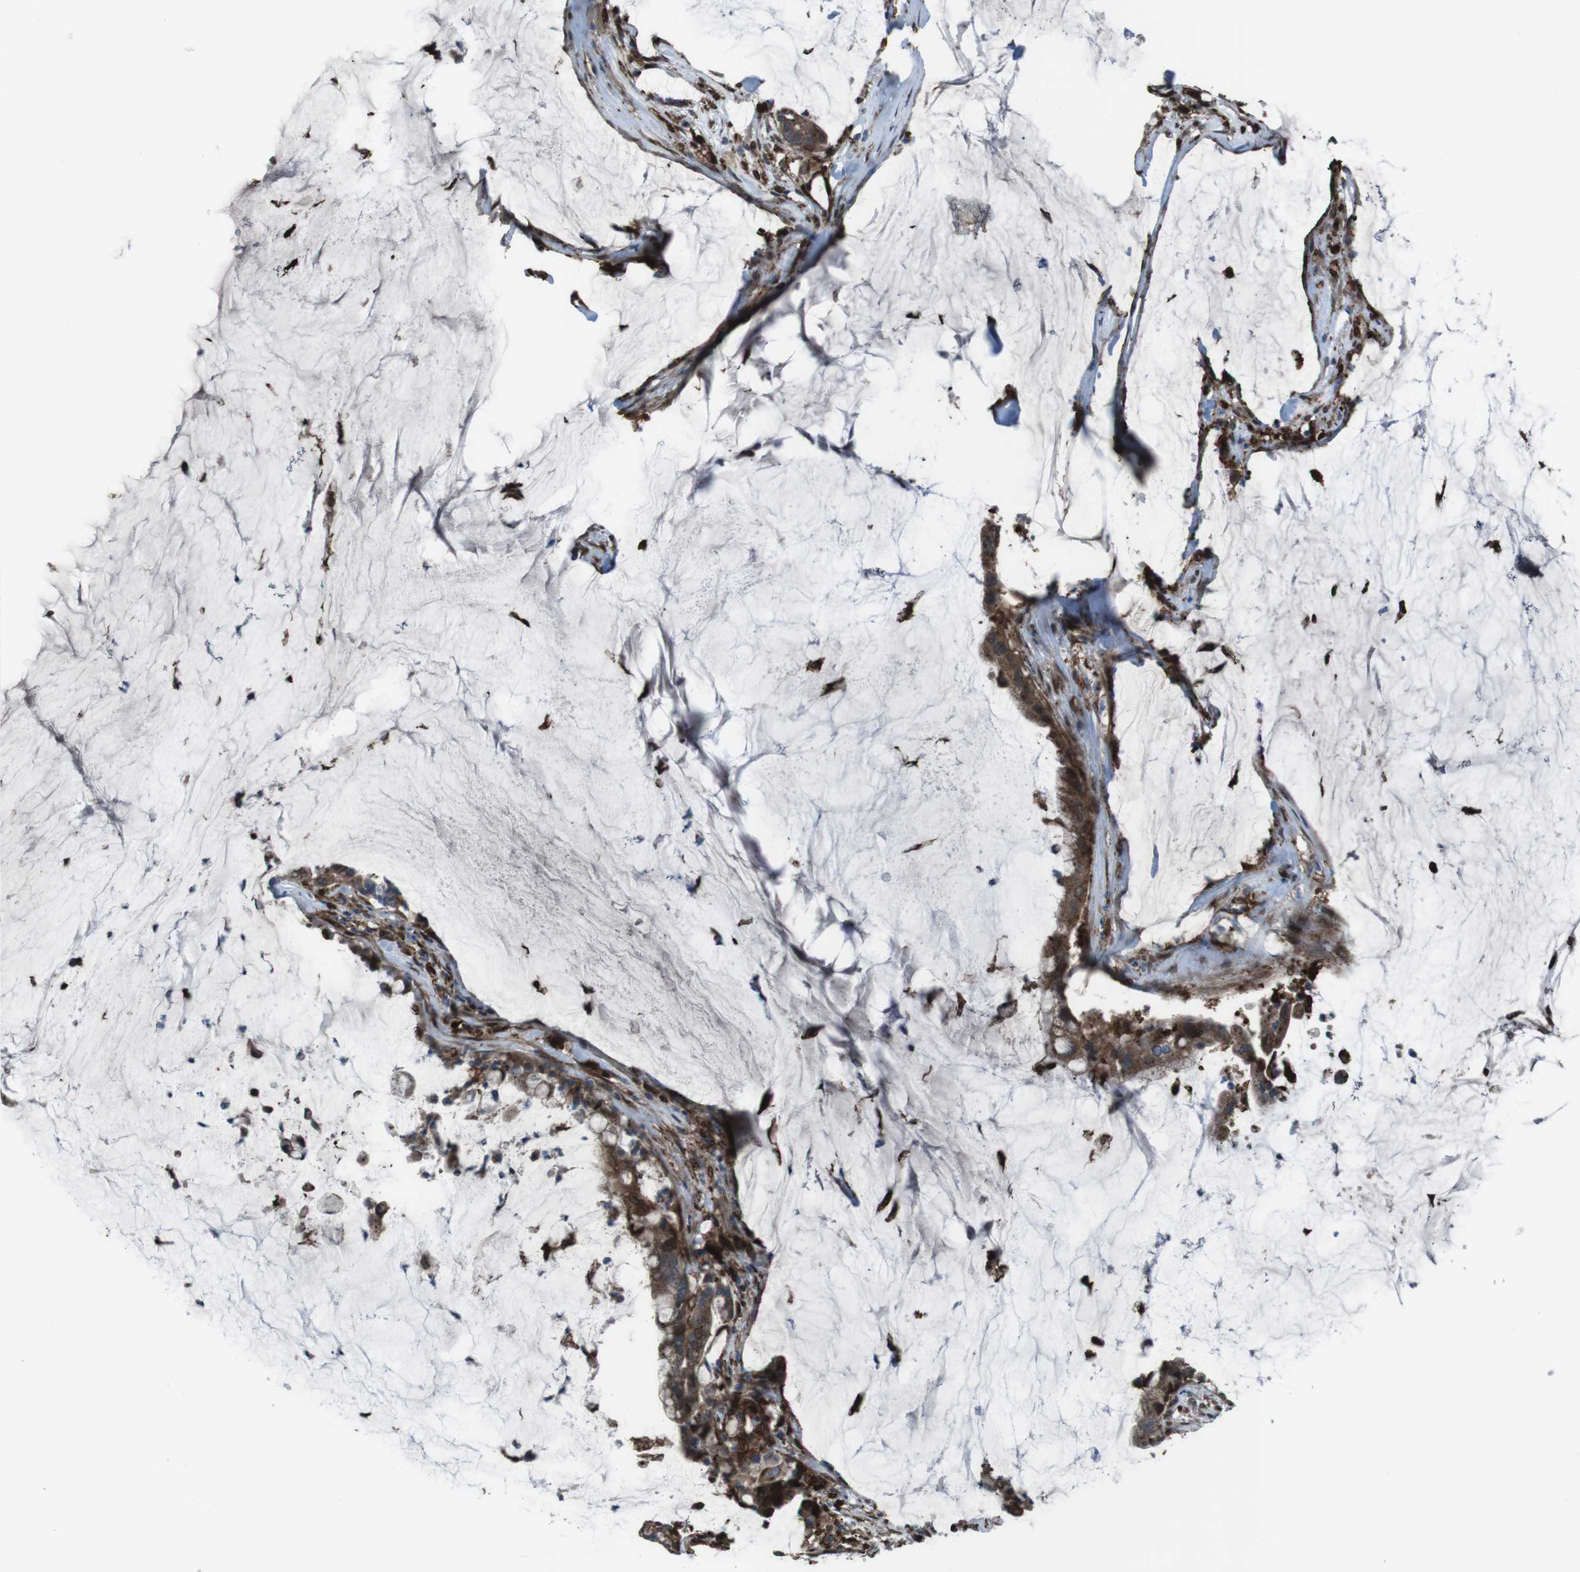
{"staining": {"intensity": "strong", "quantity": ">75%", "location": "cytoplasmic/membranous"}, "tissue": "pancreatic cancer", "cell_type": "Tumor cells", "image_type": "cancer", "snomed": [{"axis": "morphology", "description": "Adenocarcinoma, NOS"}, {"axis": "topography", "description": "Pancreas"}], "caption": "A high-resolution micrograph shows immunohistochemistry (IHC) staining of pancreatic cancer (adenocarcinoma), which displays strong cytoplasmic/membranous staining in approximately >75% of tumor cells.", "gene": "GDF10", "patient": {"sex": "male", "age": 41}}